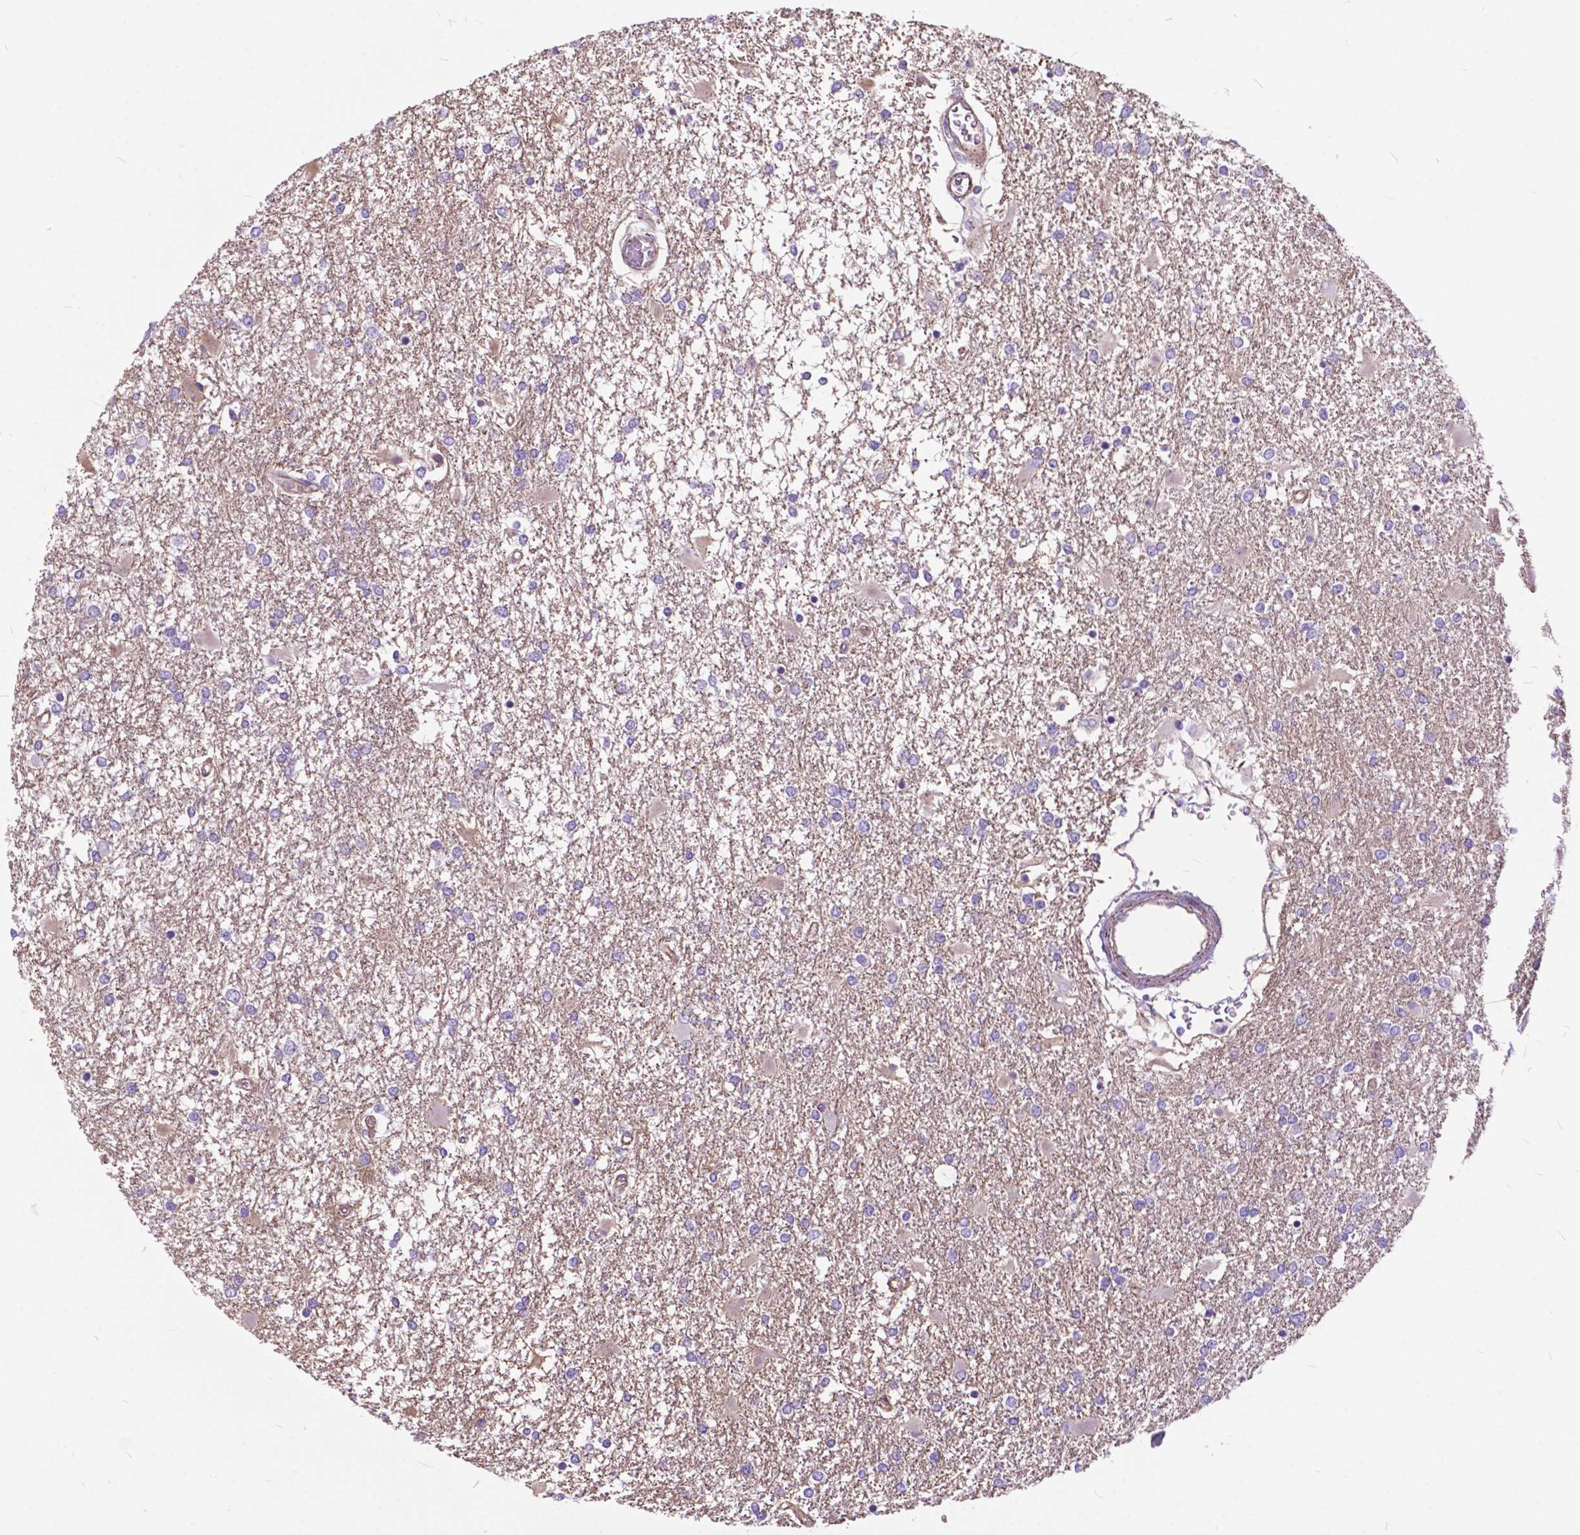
{"staining": {"intensity": "negative", "quantity": "none", "location": "none"}, "tissue": "glioma", "cell_type": "Tumor cells", "image_type": "cancer", "snomed": [{"axis": "morphology", "description": "Glioma, malignant, High grade"}, {"axis": "topography", "description": "Cerebral cortex"}], "caption": "A micrograph of malignant glioma (high-grade) stained for a protein exhibits no brown staining in tumor cells.", "gene": "FLT4", "patient": {"sex": "male", "age": 79}}